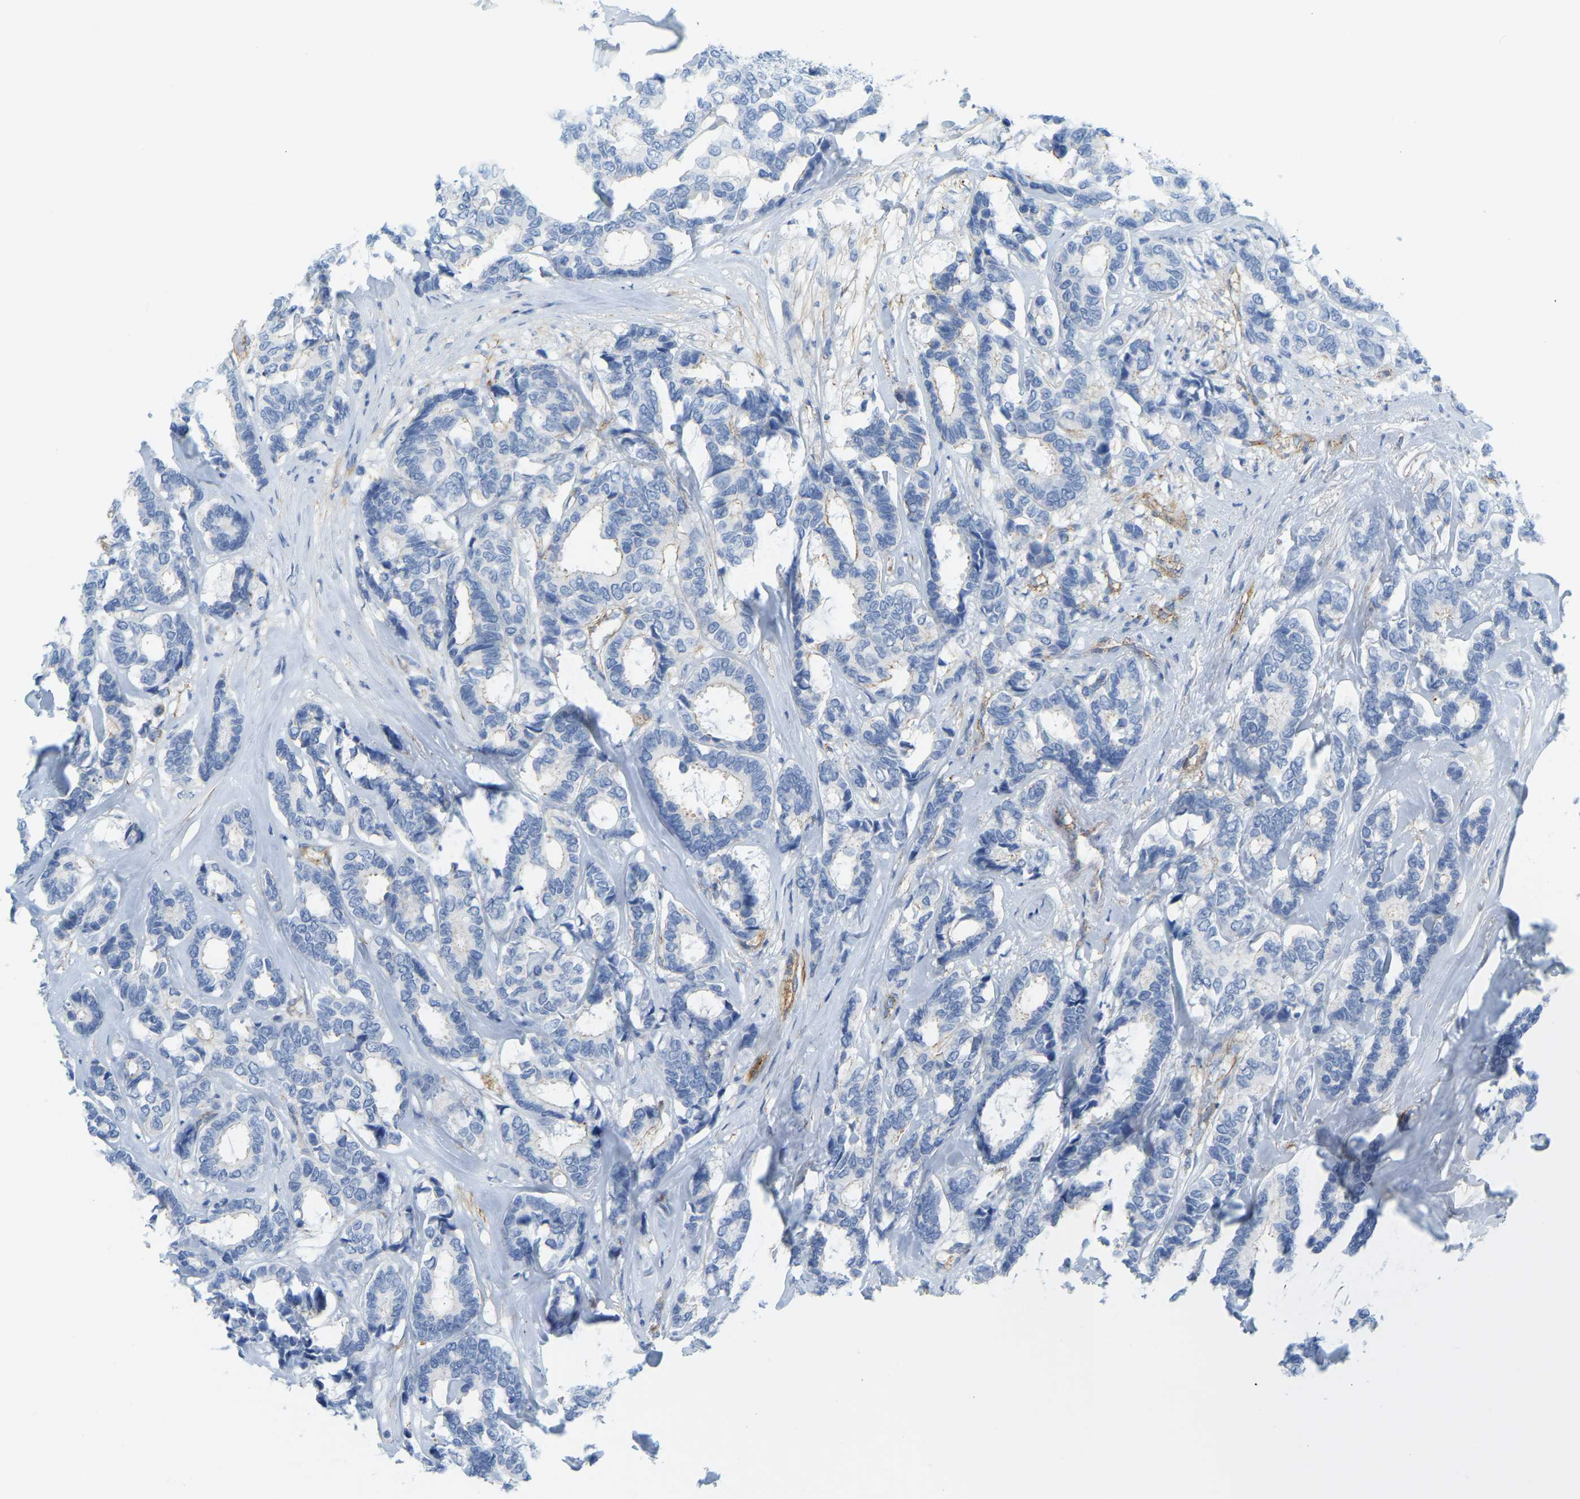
{"staining": {"intensity": "negative", "quantity": "none", "location": "none"}, "tissue": "breast cancer", "cell_type": "Tumor cells", "image_type": "cancer", "snomed": [{"axis": "morphology", "description": "Duct carcinoma"}, {"axis": "topography", "description": "Breast"}], "caption": "Immunohistochemical staining of breast intraductal carcinoma shows no significant expression in tumor cells.", "gene": "MYL3", "patient": {"sex": "female", "age": 87}}